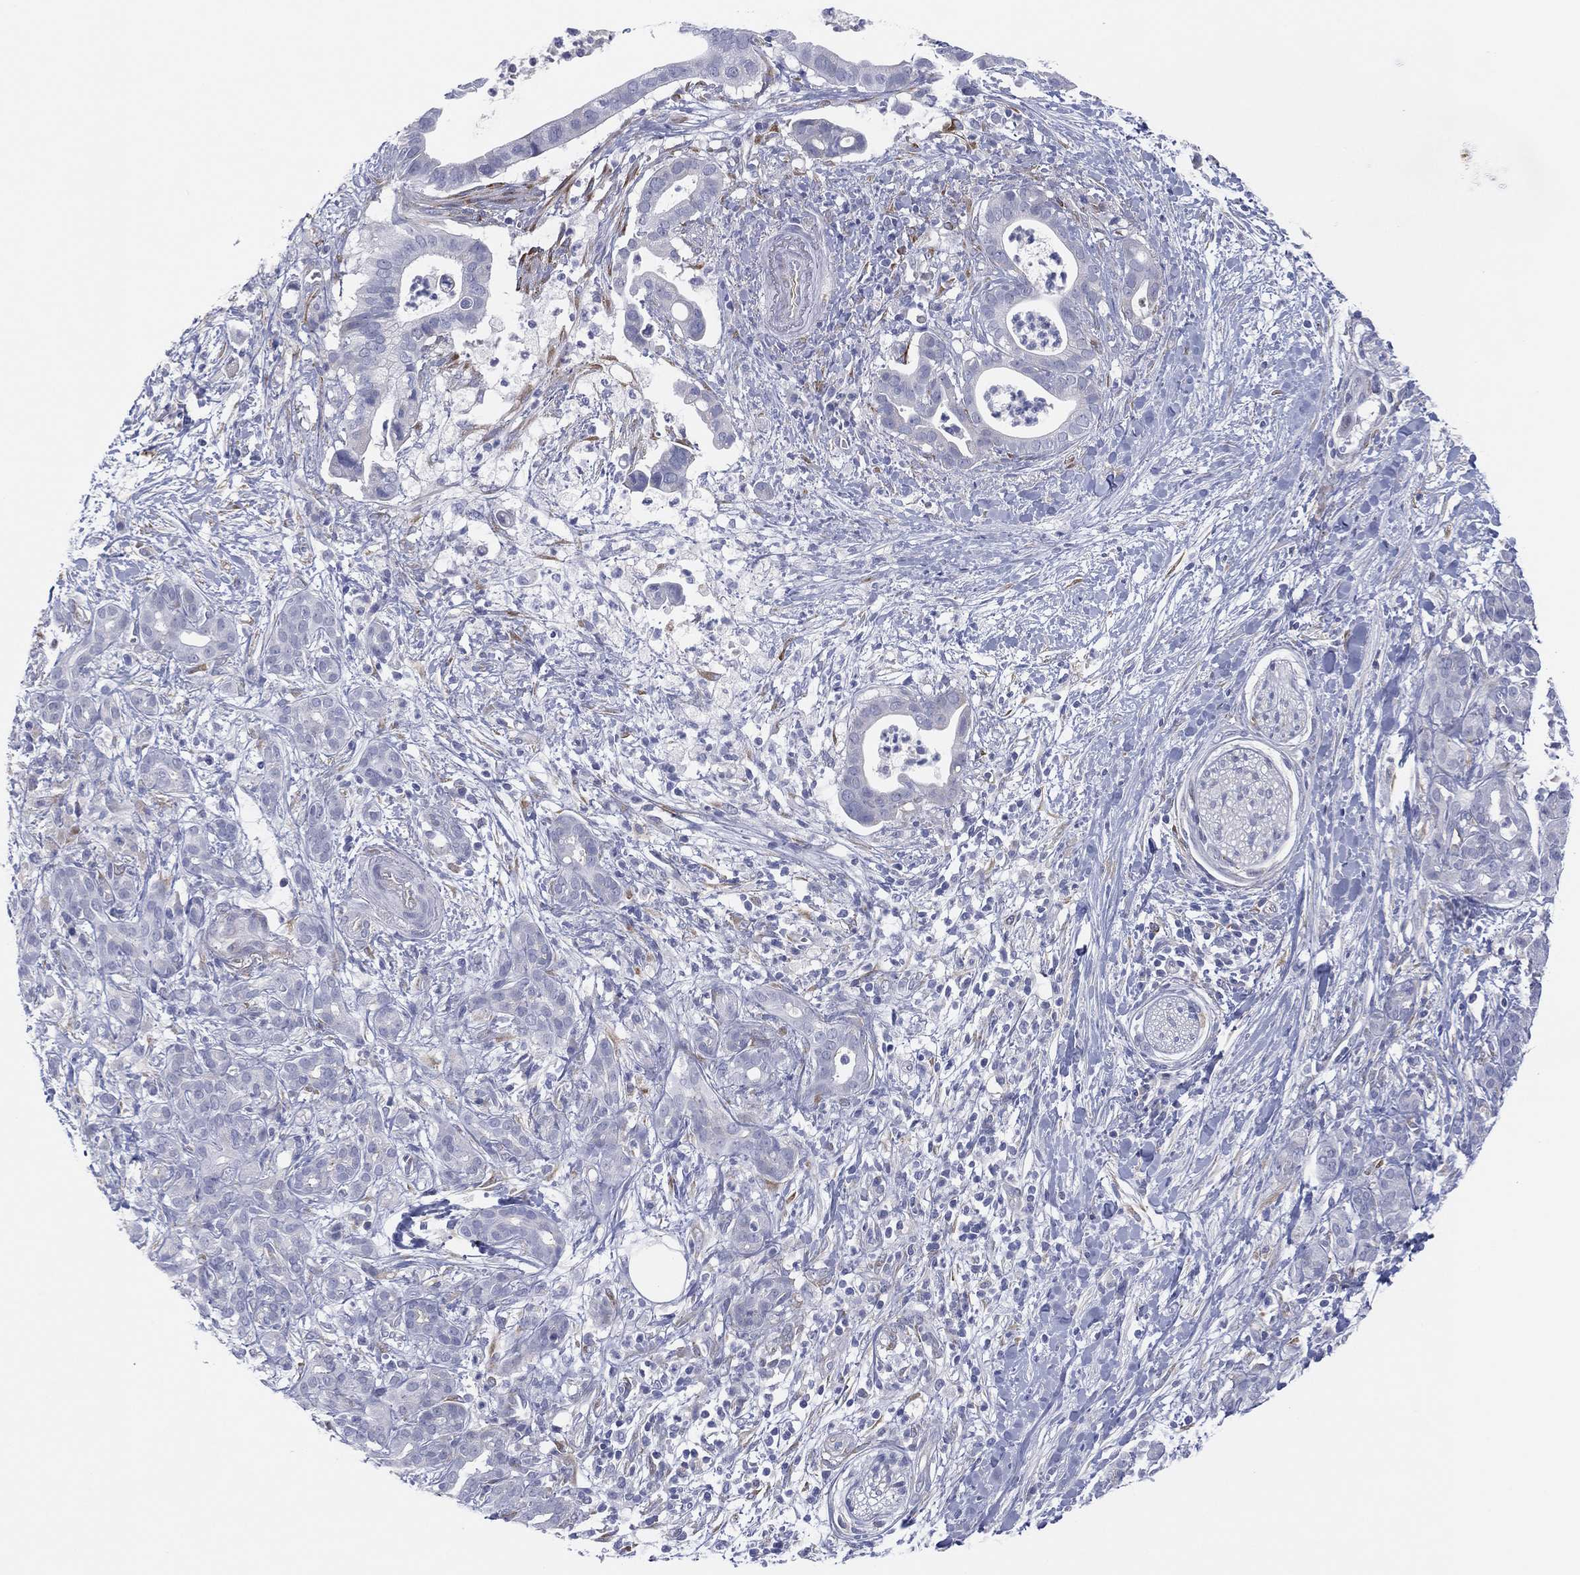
{"staining": {"intensity": "negative", "quantity": "none", "location": "none"}, "tissue": "pancreatic cancer", "cell_type": "Tumor cells", "image_type": "cancer", "snomed": [{"axis": "morphology", "description": "Adenocarcinoma, NOS"}, {"axis": "topography", "description": "Pancreas"}], "caption": "DAB immunohistochemical staining of human pancreatic adenocarcinoma displays no significant staining in tumor cells. (Stains: DAB immunohistochemistry with hematoxylin counter stain, Microscopy: brightfield microscopy at high magnification).", "gene": "MLF1", "patient": {"sex": "male", "age": 61}}